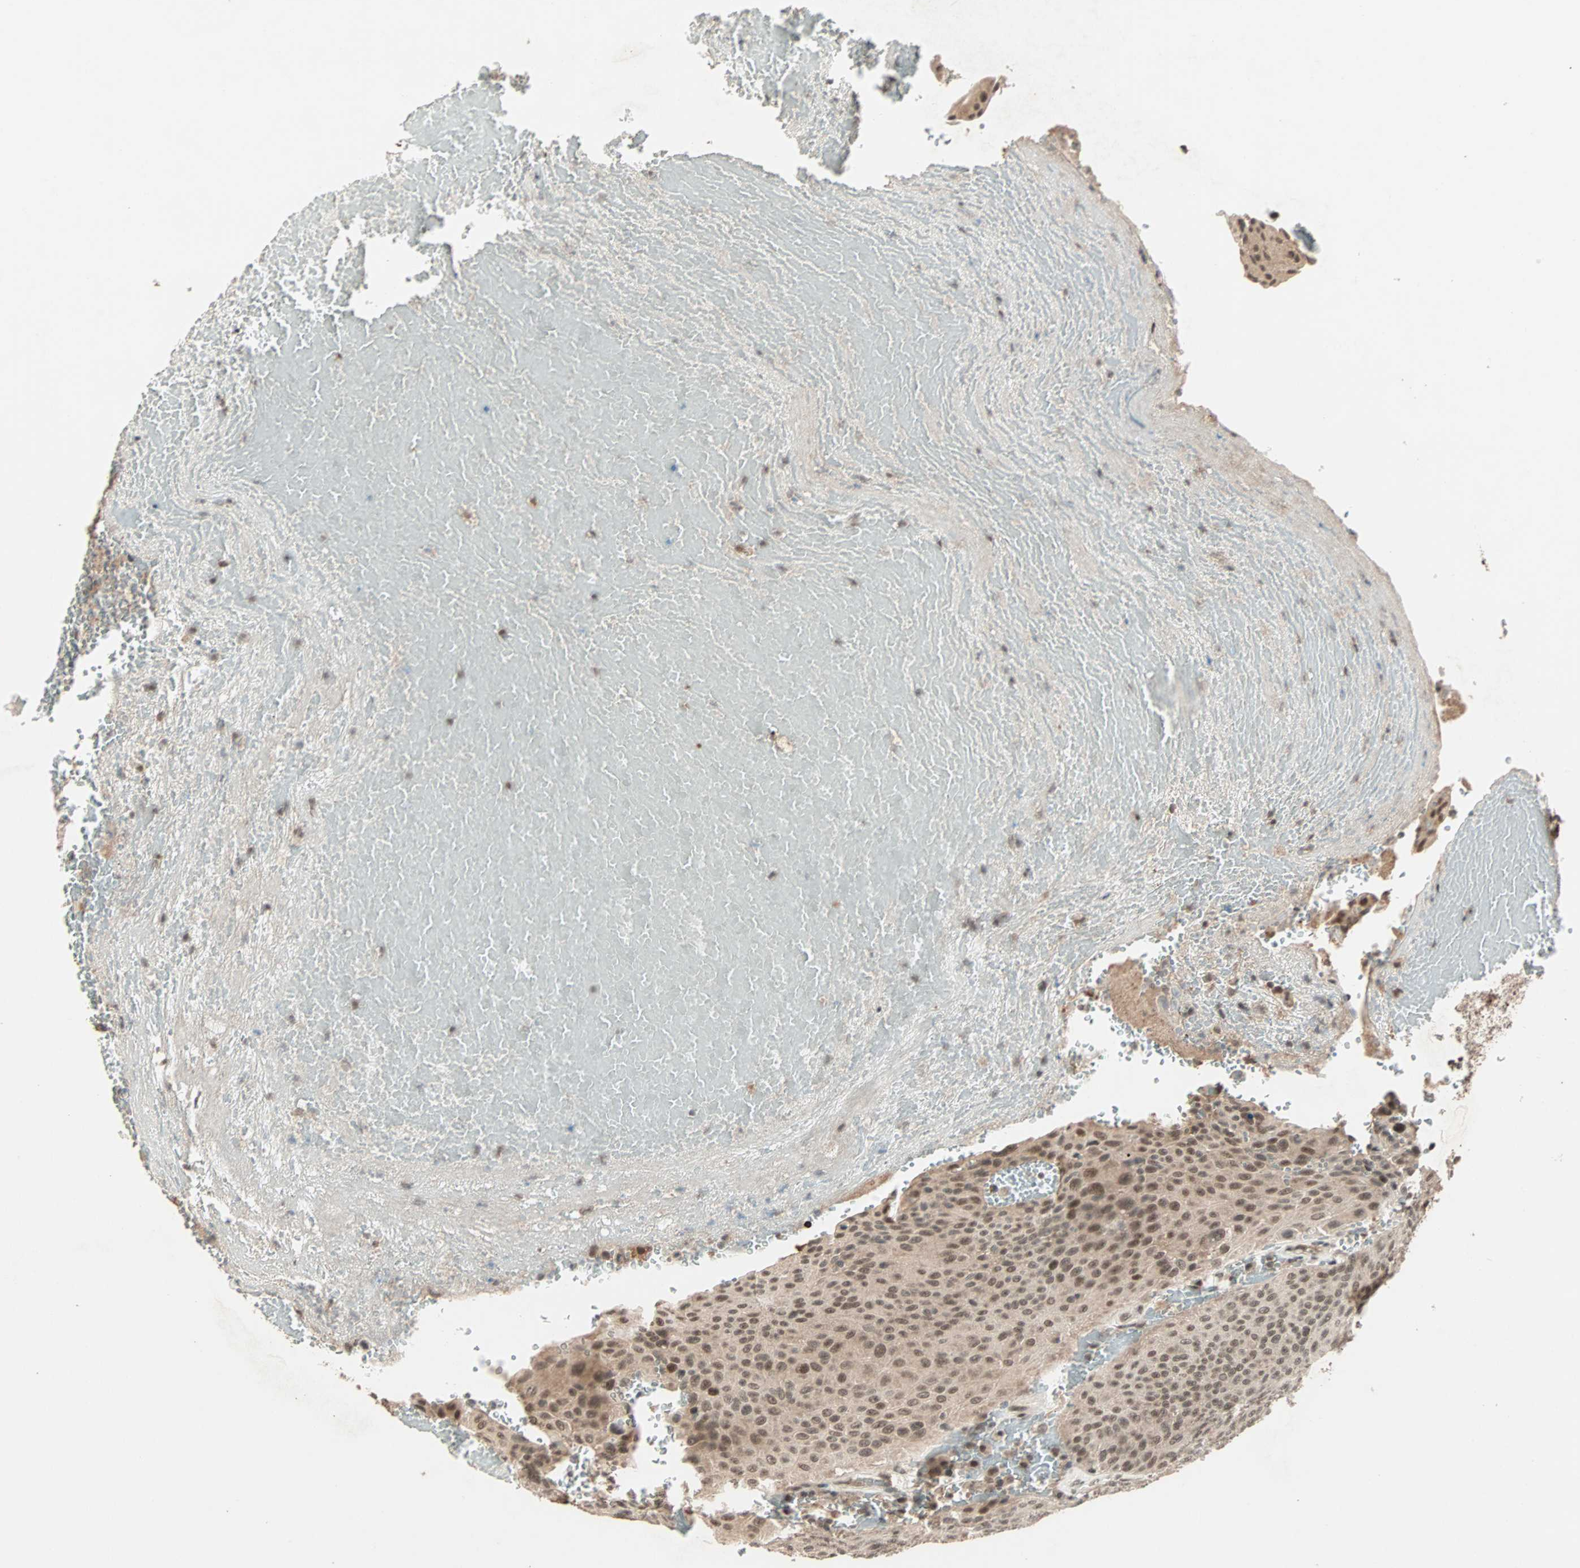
{"staining": {"intensity": "moderate", "quantity": ">75%", "location": "nuclear"}, "tissue": "urothelial cancer", "cell_type": "Tumor cells", "image_type": "cancer", "snomed": [{"axis": "morphology", "description": "Urothelial carcinoma, High grade"}, {"axis": "topography", "description": "Urinary bladder"}], "caption": "Urothelial carcinoma (high-grade) tissue displays moderate nuclear positivity in about >75% of tumor cells The protein is stained brown, and the nuclei are stained in blue (DAB IHC with brightfield microscopy, high magnification).", "gene": "ZNF701", "patient": {"sex": "male", "age": 66}}